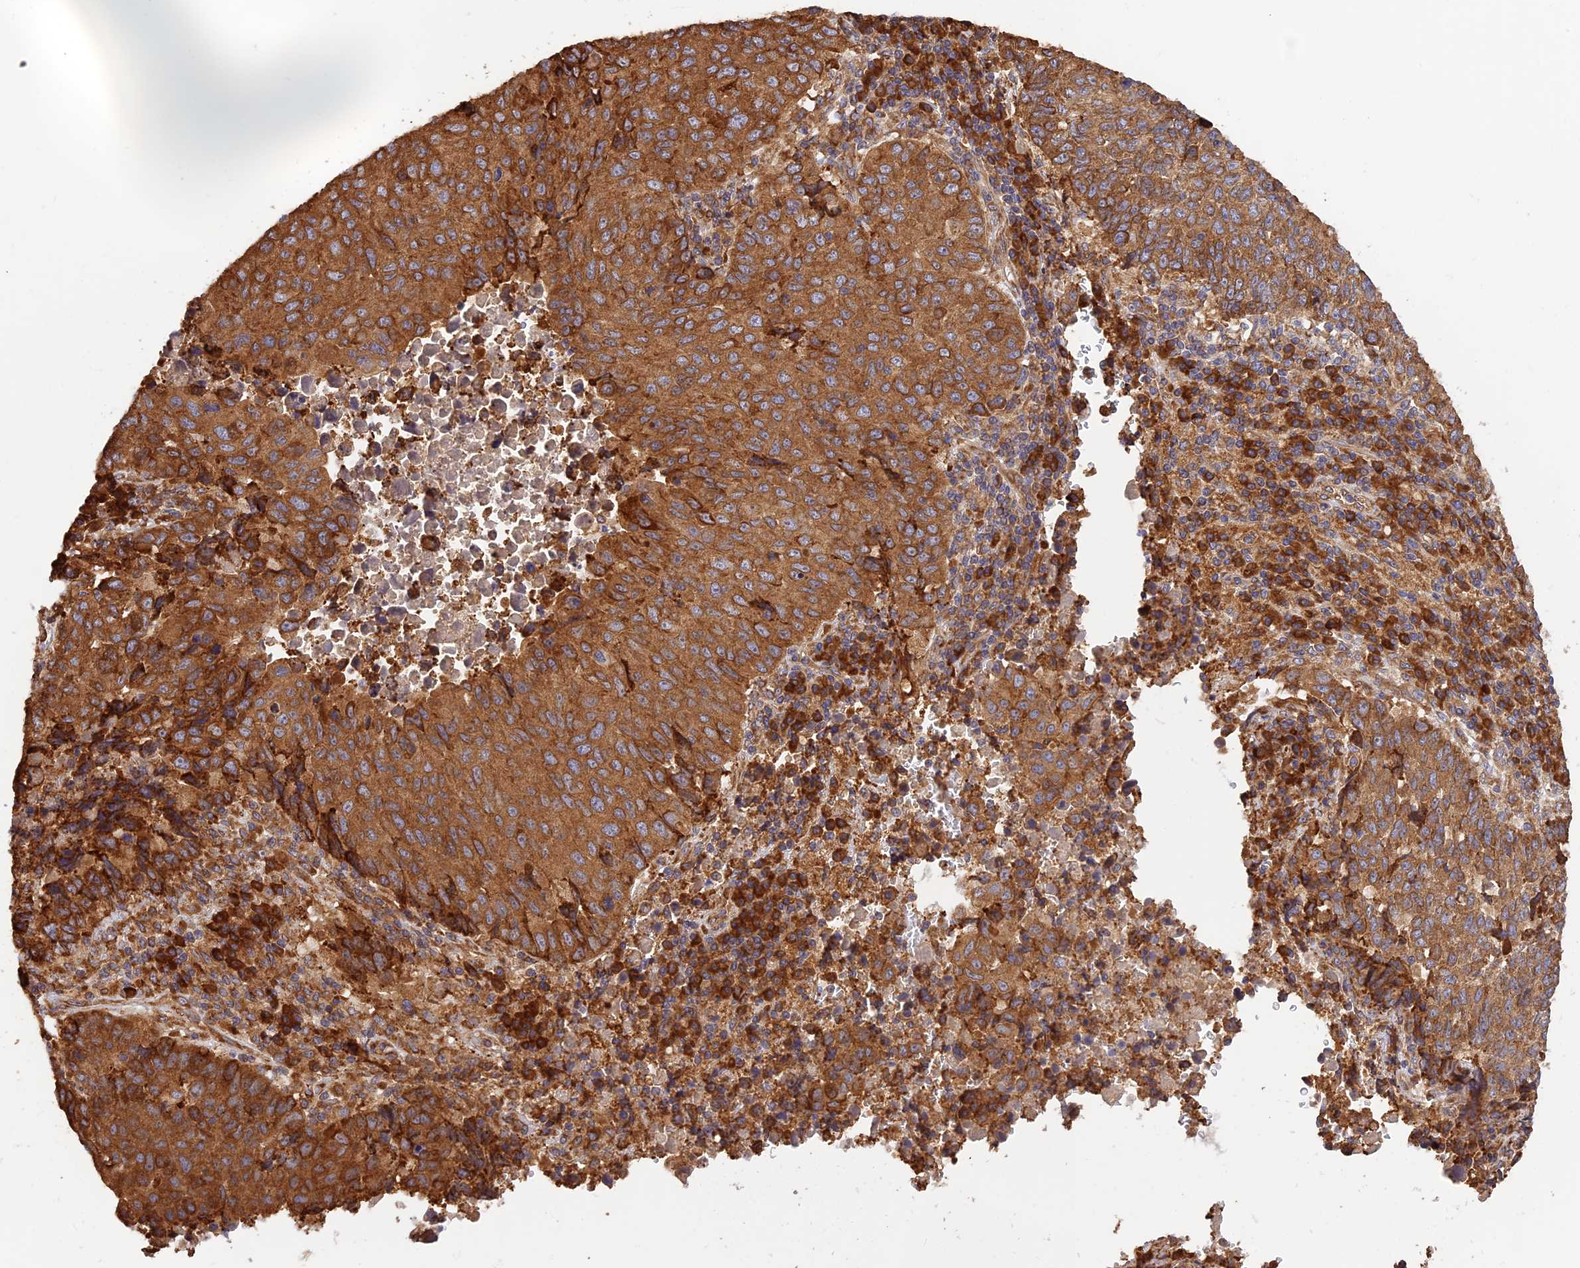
{"staining": {"intensity": "strong", "quantity": ">75%", "location": "cytoplasmic/membranous"}, "tissue": "lung cancer", "cell_type": "Tumor cells", "image_type": "cancer", "snomed": [{"axis": "morphology", "description": "Squamous cell carcinoma, NOS"}, {"axis": "topography", "description": "Lung"}], "caption": "Protein expression analysis of squamous cell carcinoma (lung) exhibits strong cytoplasmic/membranous expression in approximately >75% of tumor cells.", "gene": "RPL5", "patient": {"sex": "male", "age": 73}}